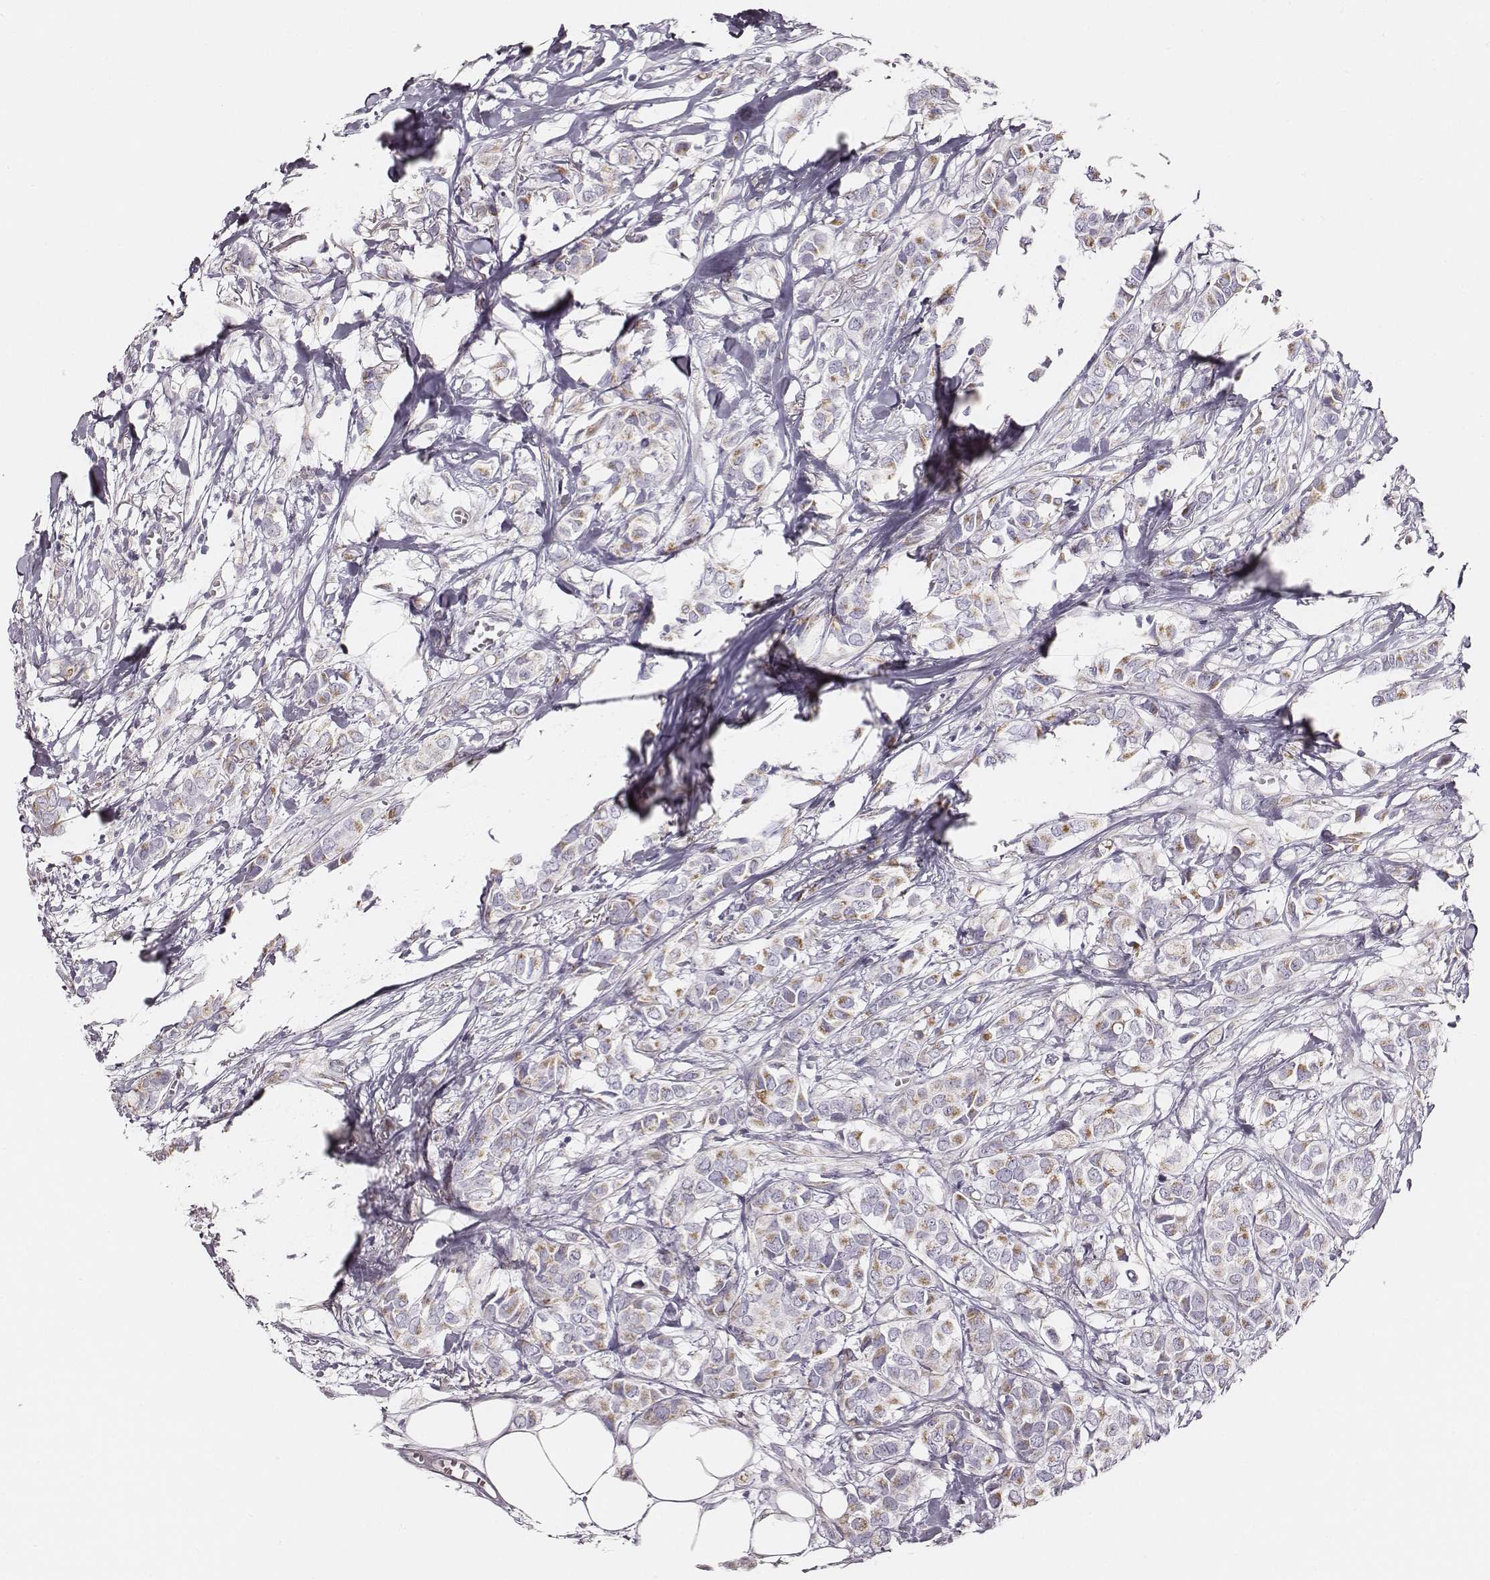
{"staining": {"intensity": "weak", "quantity": "25%-75%", "location": "cytoplasmic/membranous"}, "tissue": "breast cancer", "cell_type": "Tumor cells", "image_type": "cancer", "snomed": [{"axis": "morphology", "description": "Duct carcinoma"}, {"axis": "topography", "description": "Breast"}], "caption": "Invasive ductal carcinoma (breast) was stained to show a protein in brown. There is low levels of weak cytoplasmic/membranous staining in approximately 25%-75% of tumor cells.", "gene": "UBL4B", "patient": {"sex": "female", "age": 85}}